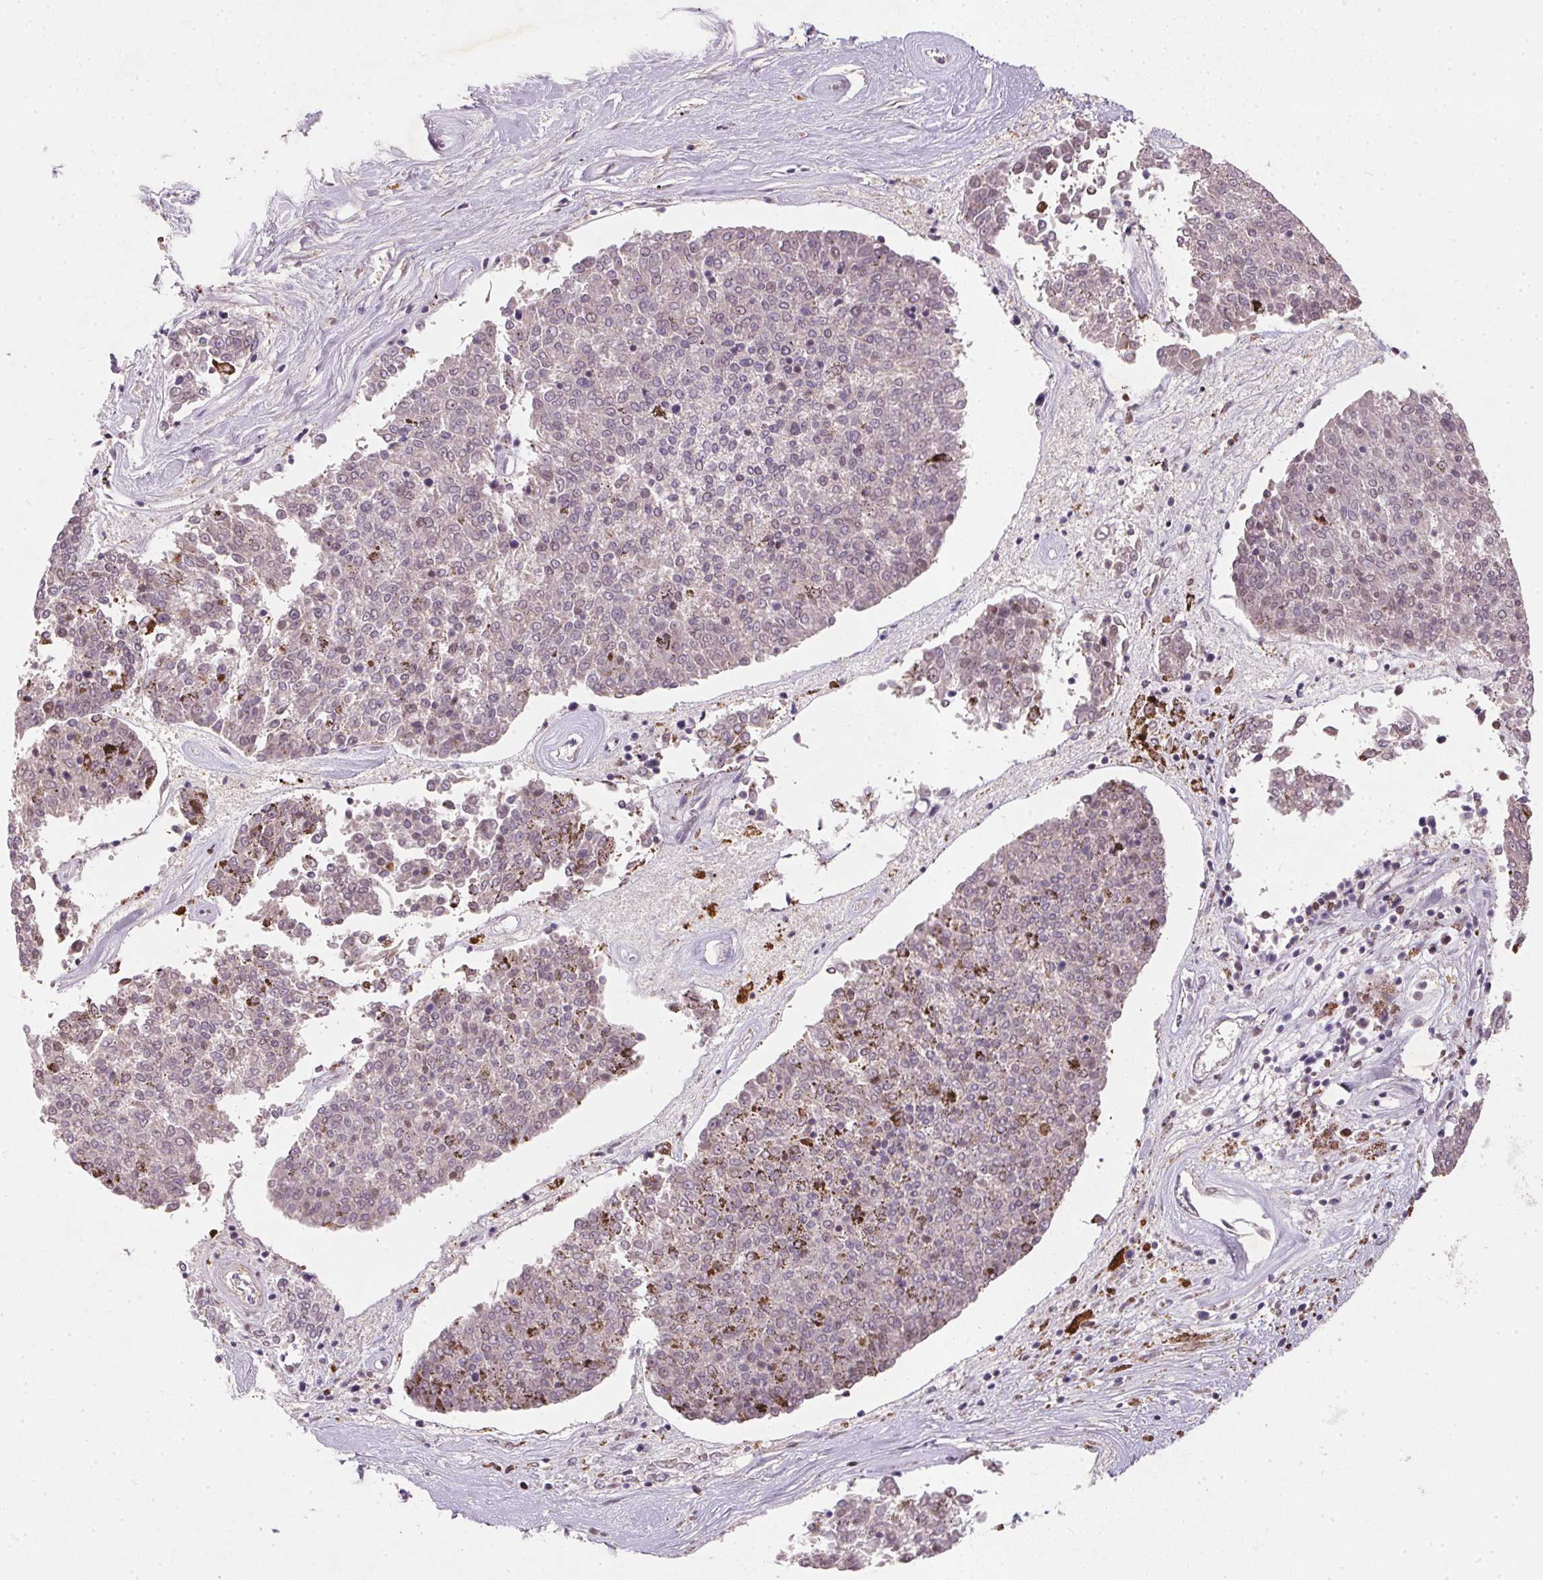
{"staining": {"intensity": "negative", "quantity": "none", "location": "none"}, "tissue": "melanoma", "cell_type": "Tumor cells", "image_type": "cancer", "snomed": [{"axis": "morphology", "description": "Malignant melanoma, NOS"}, {"axis": "topography", "description": "Skin"}], "caption": "Immunohistochemistry (IHC) histopathology image of melanoma stained for a protein (brown), which shows no expression in tumor cells.", "gene": "KCNK15", "patient": {"sex": "female", "age": 72}}